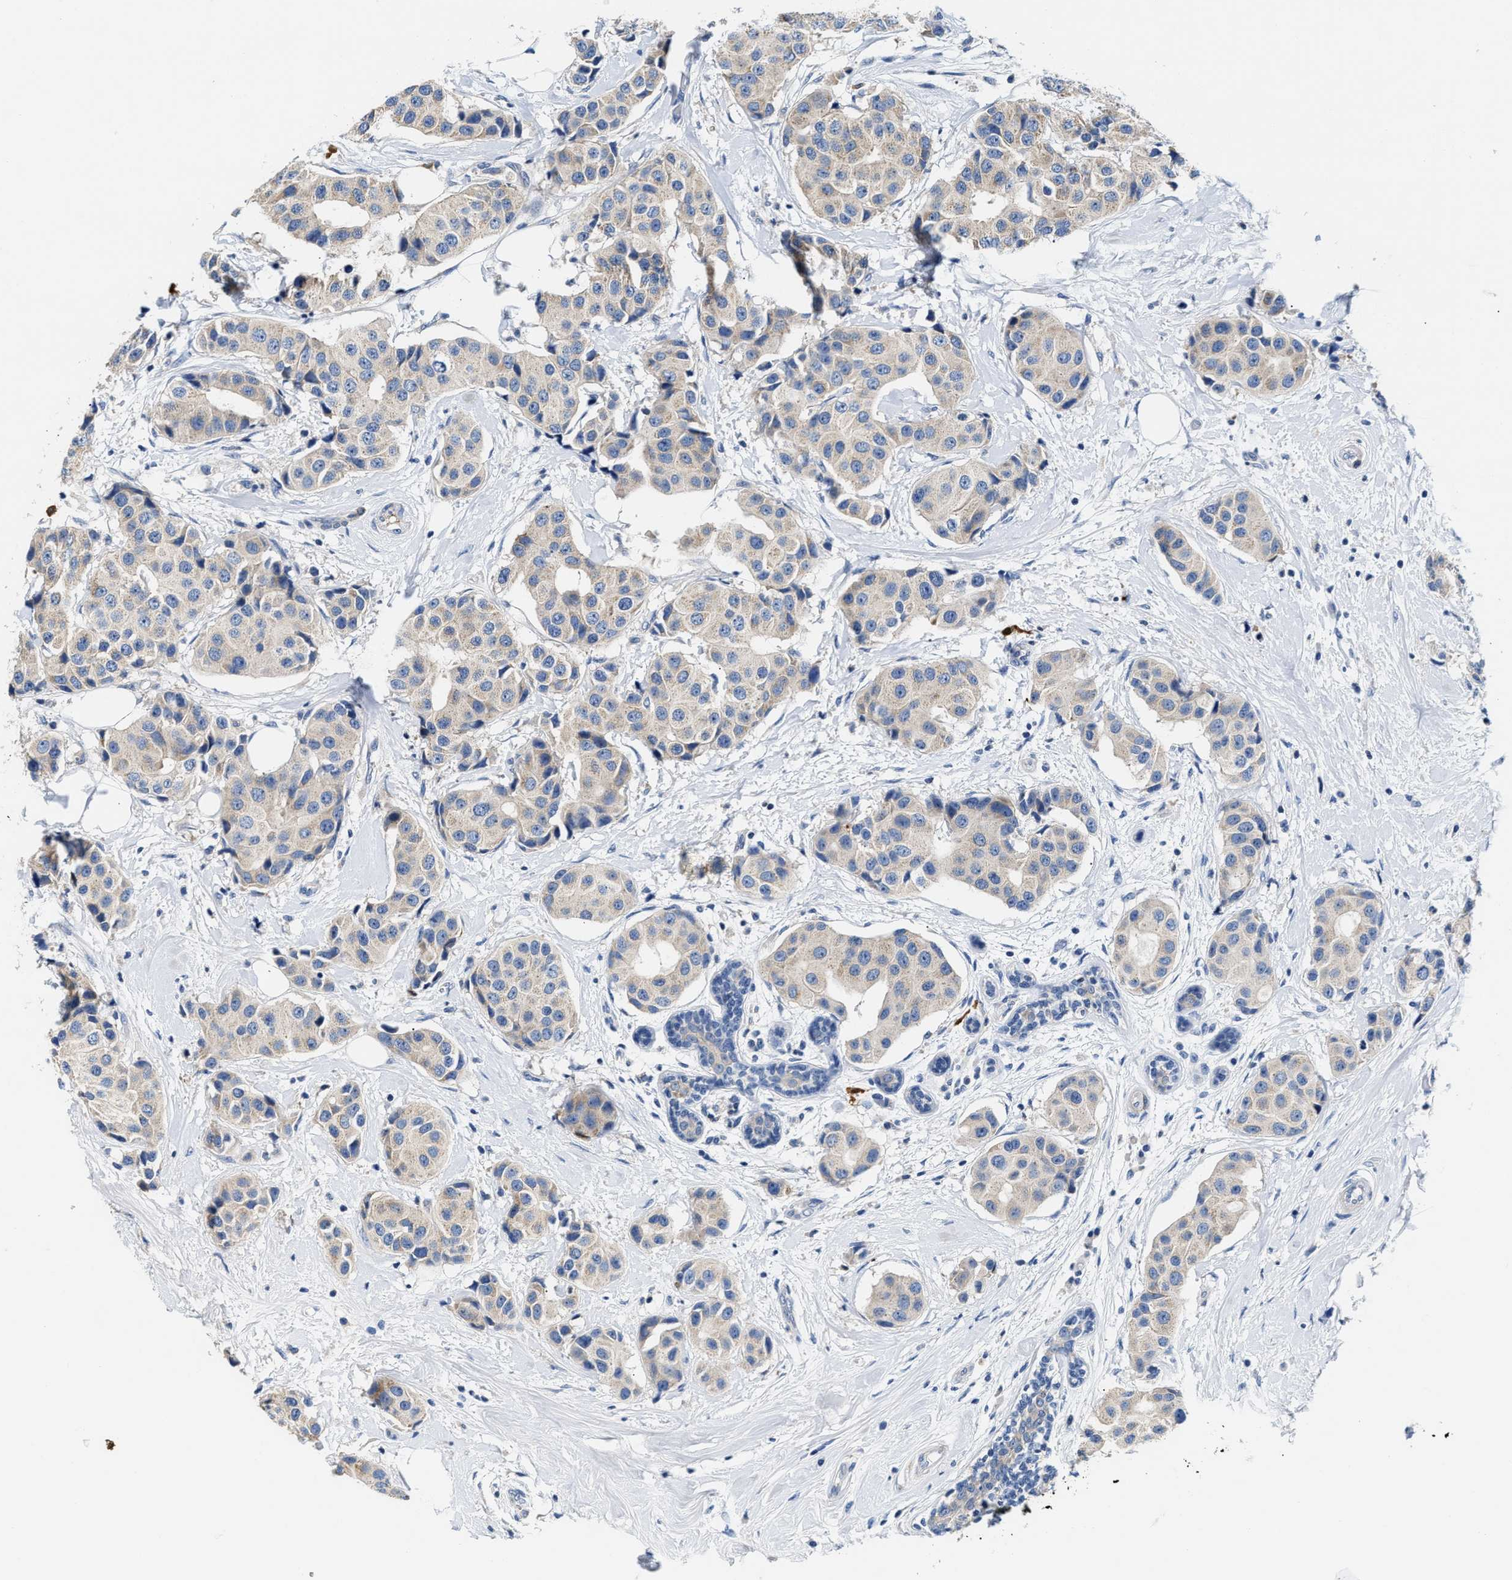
{"staining": {"intensity": "negative", "quantity": "none", "location": "none"}, "tissue": "breast cancer", "cell_type": "Tumor cells", "image_type": "cancer", "snomed": [{"axis": "morphology", "description": "Normal tissue, NOS"}, {"axis": "morphology", "description": "Duct carcinoma"}, {"axis": "topography", "description": "Breast"}], "caption": "IHC of human breast cancer (intraductal carcinoma) reveals no staining in tumor cells. Brightfield microscopy of immunohistochemistry (IHC) stained with DAB (3,3'-diaminobenzidine) (brown) and hematoxylin (blue), captured at high magnification.", "gene": "TUT7", "patient": {"sex": "female", "age": 39}}